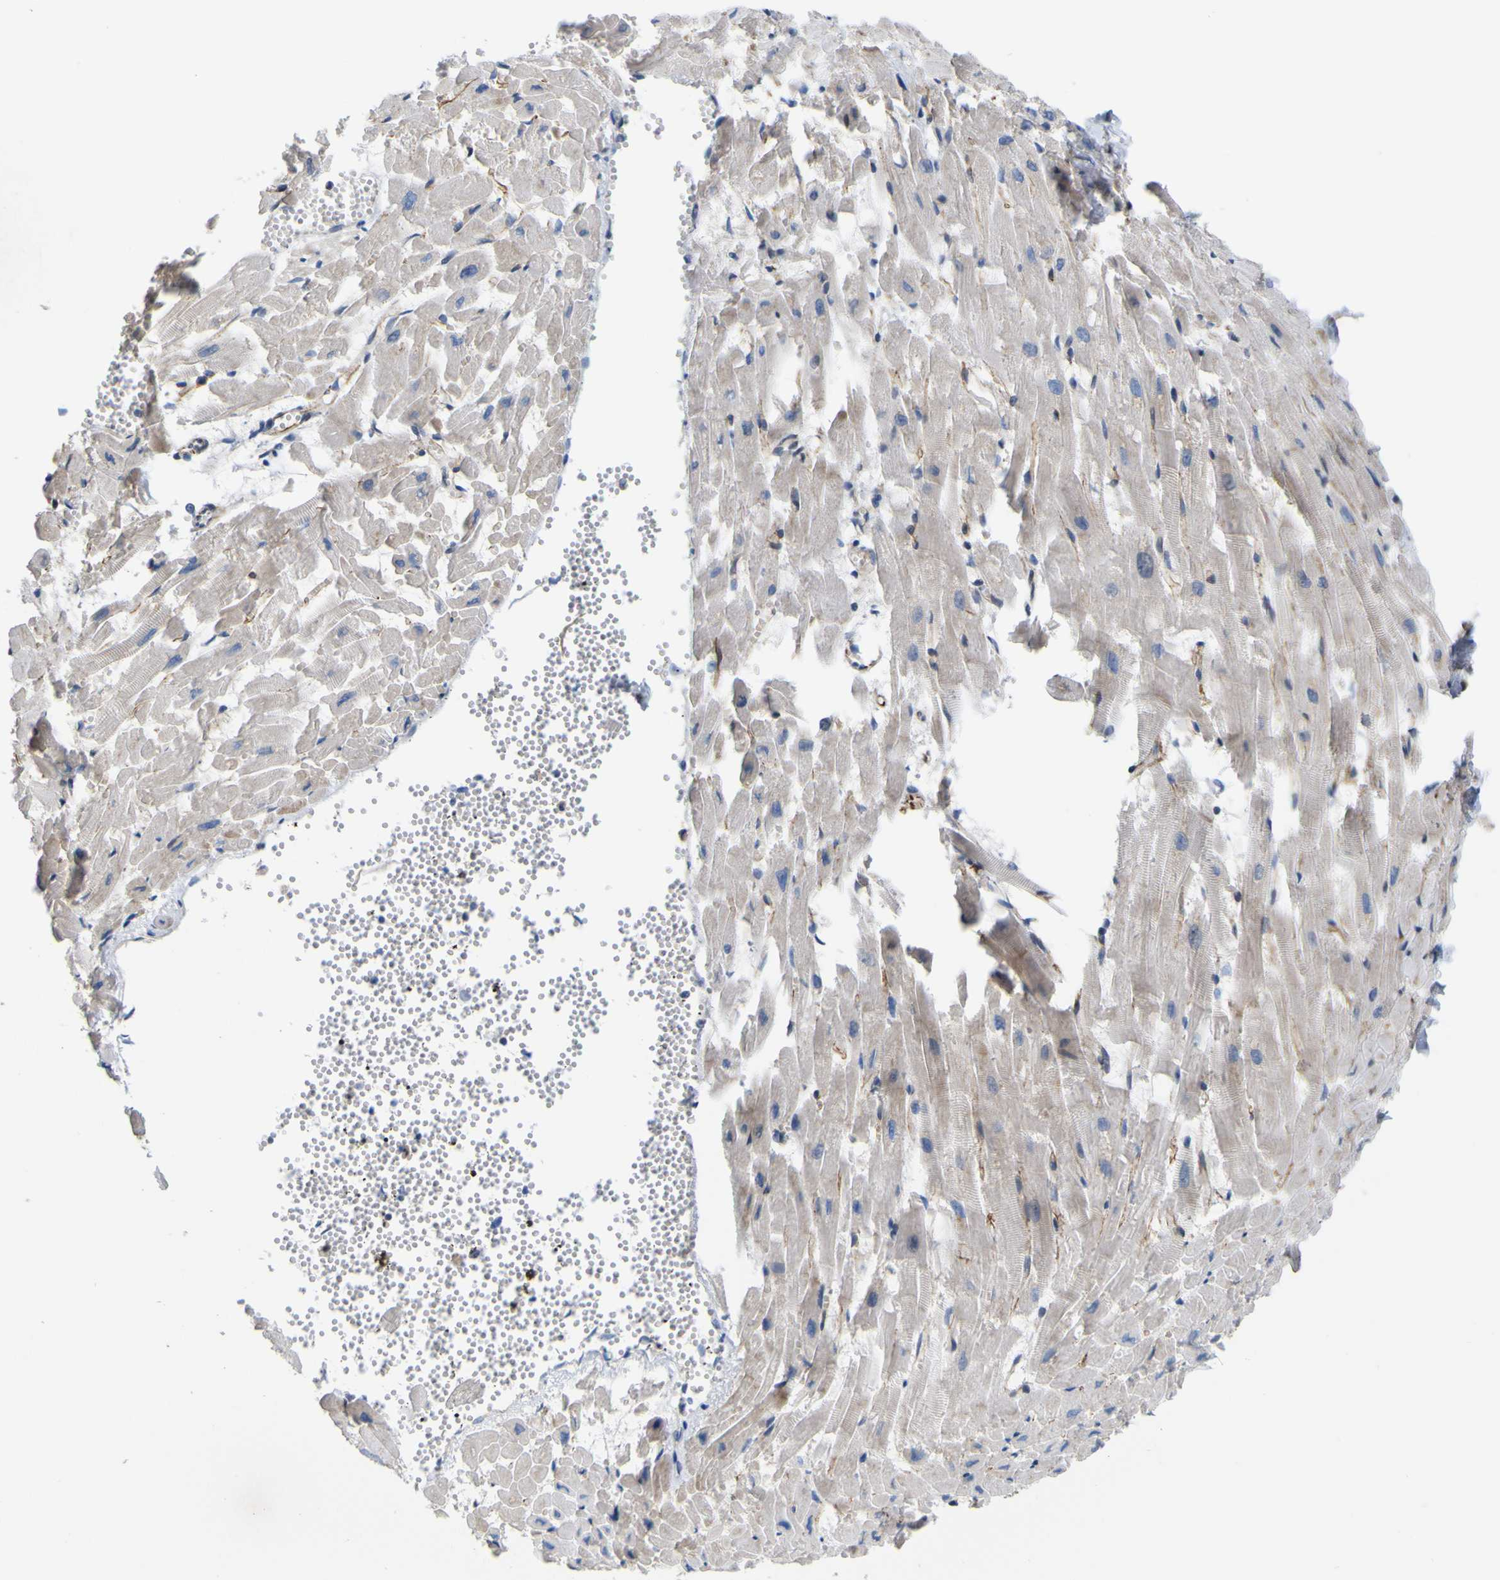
{"staining": {"intensity": "moderate", "quantity": "25%-75%", "location": "cytoplasmic/membranous"}, "tissue": "heart muscle", "cell_type": "Cardiomyocytes", "image_type": "normal", "snomed": [{"axis": "morphology", "description": "Normal tissue, NOS"}, {"axis": "topography", "description": "Heart"}], "caption": "Moderate cytoplasmic/membranous protein expression is appreciated in approximately 25%-75% of cardiomyocytes in heart muscle.", "gene": "JPH1", "patient": {"sex": "female", "age": 19}}